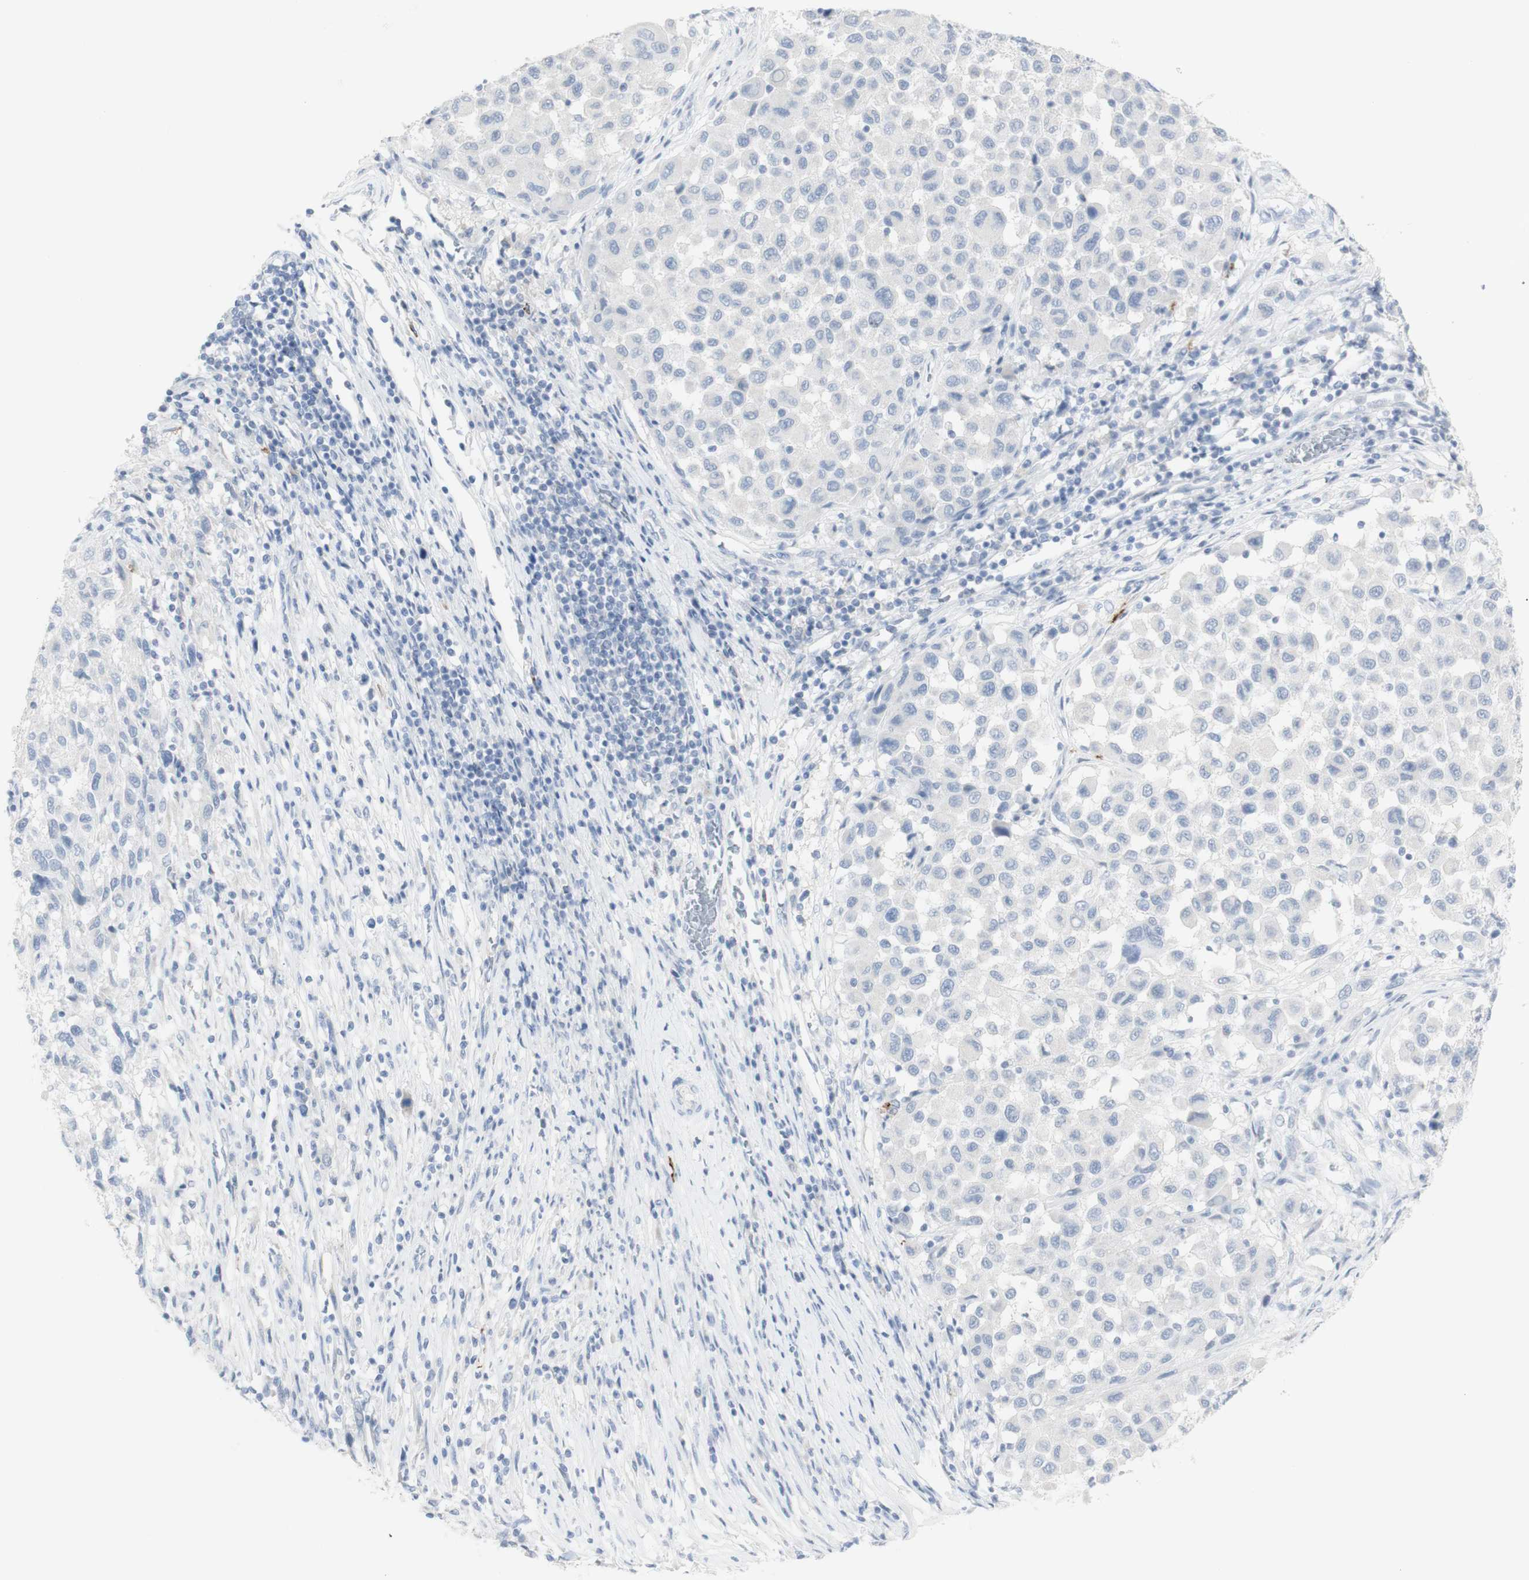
{"staining": {"intensity": "negative", "quantity": "none", "location": "none"}, "tissue": "melanoma", "cell_type": "Tumor cells", "image_type": "cancer", "snomed": [{"axis": "morphology", "description": "Malignant melanoma, Metastatic site"}, {"axis": "topography", "description": "Lymph node"}], "caption": "This is an immunohistochemistry photomicrograph of malignant melanoma (metastatic site). There is no staining in tumor cells.", "gene": "CD207", "patient": {"sex": "male", "age": 61}}